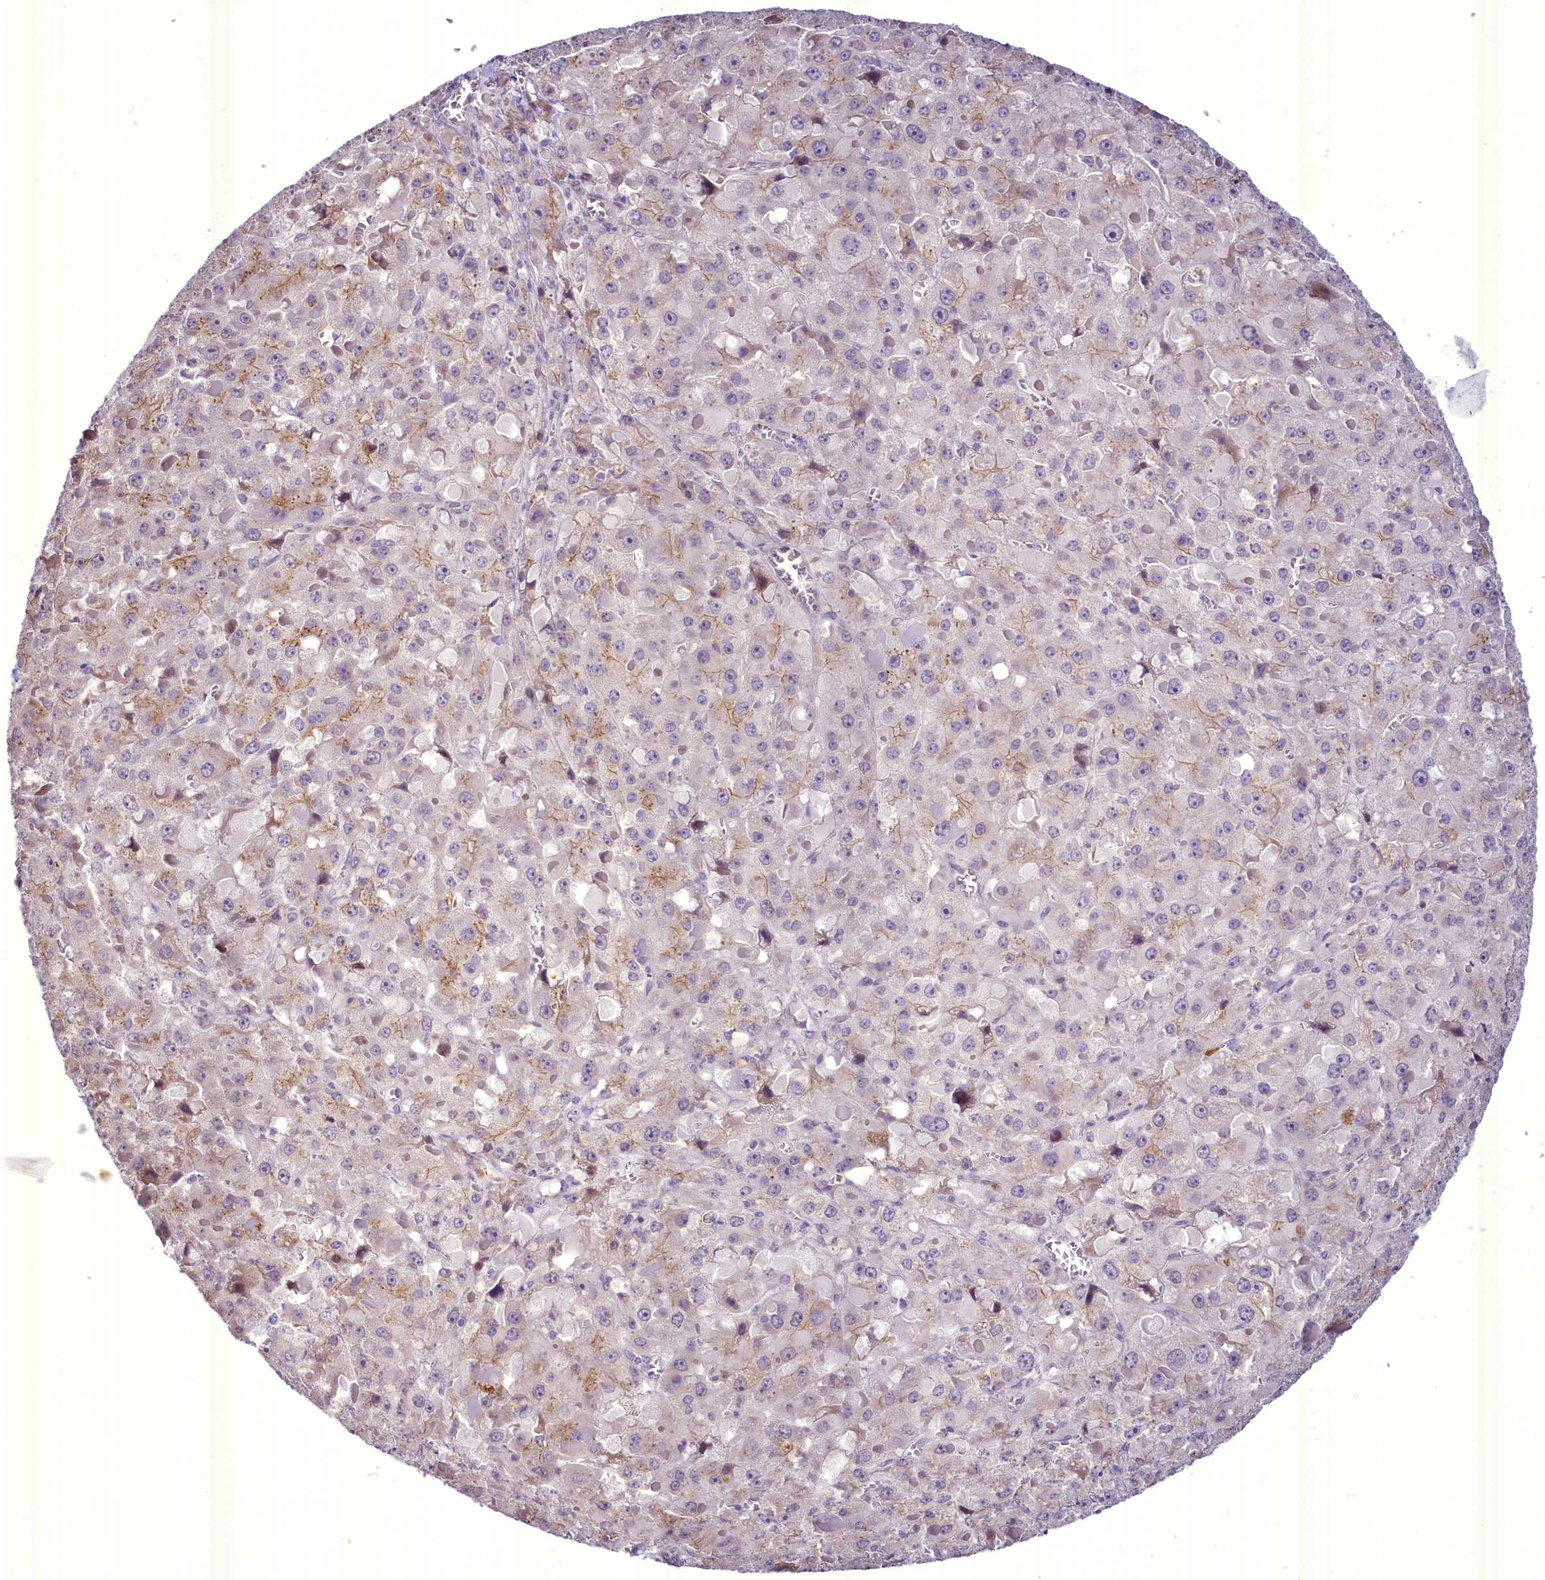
{"staining": {"intensity": "moderate", "quantity": "25%-75%", "location": "cytoplasmic/membranous"}, "tissue": "liver cancer", "cell_type": "Tumor cells", "image_type": "cancer", "snomed": [{"axis": "morphology", "description": "Carcinoma, Hepatocellular, NOS"}, {"axis": "topography", "description": "Liver"}], "caption": "Liver cancer (hepatocellular carcinoma) stained for a protein displays moderate cytoplasmic/membranous positivity in tumor cells. (DAB (3,3'-diaminobenzidine) IHC, brown staining for protein, blue staining for nuclei).", "gene": "BANK1", "patient": {"sex": "female", "age": 73}}